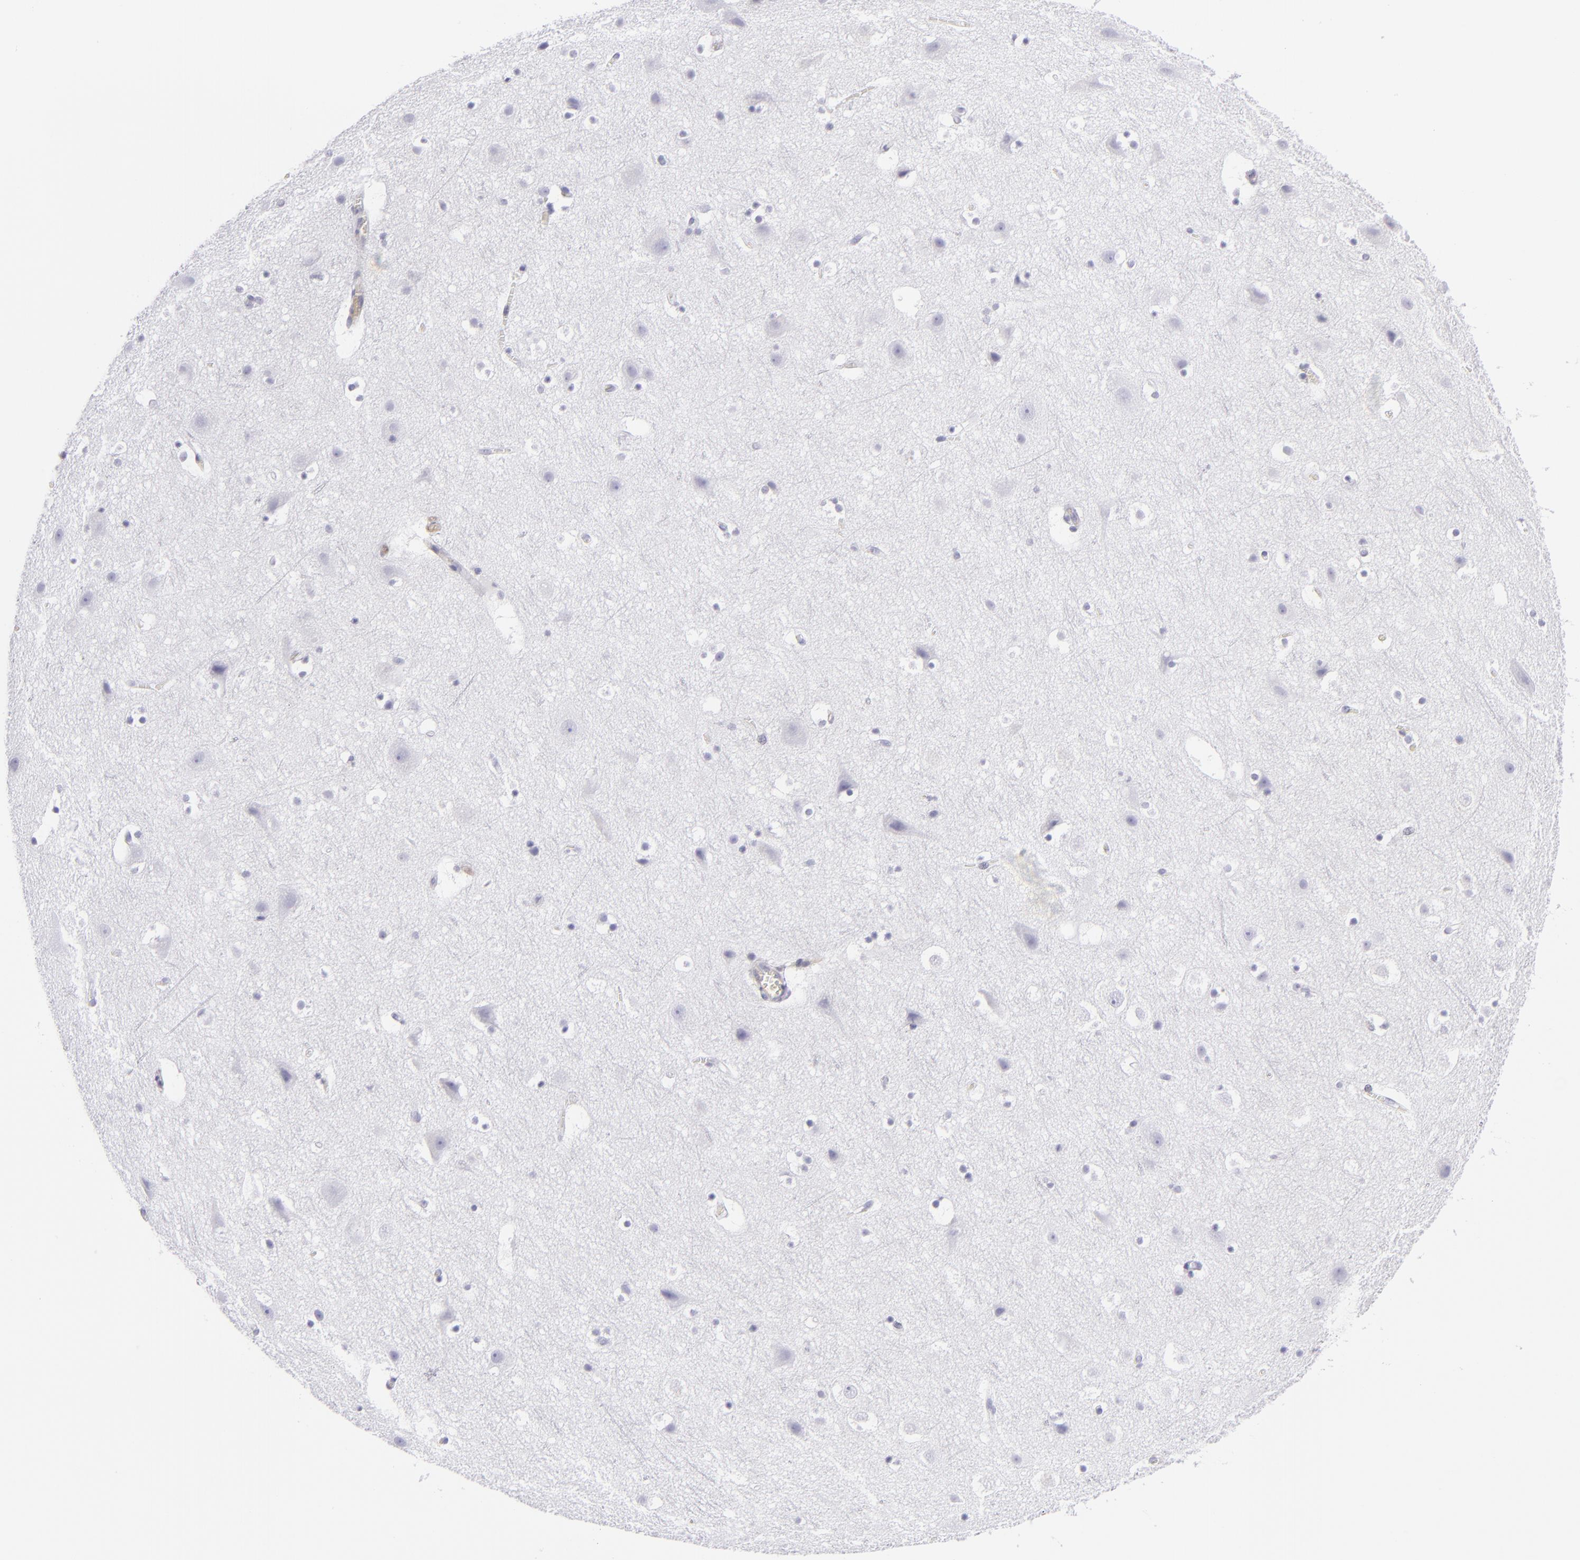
{"staining": {"intensity": "negative", "quantity": "none", "location": "none"}, "tissue": "cerebral cortex", "cell_type": "Endothelial cells", "image_type": "normal", "snomed": [{"axis": "morphology", "description": "Normal tissue, NOS"}, {"axis": "topography", "description": "Cerebral cortex"}], "caption": "IHC photomicrograph of normal cerebral cortex: cerebral cortex stained with DAB shows no significant protein staining in endothelial cells.", "gene": "THBD", "patient": {"sex": "male", "age": 45}}